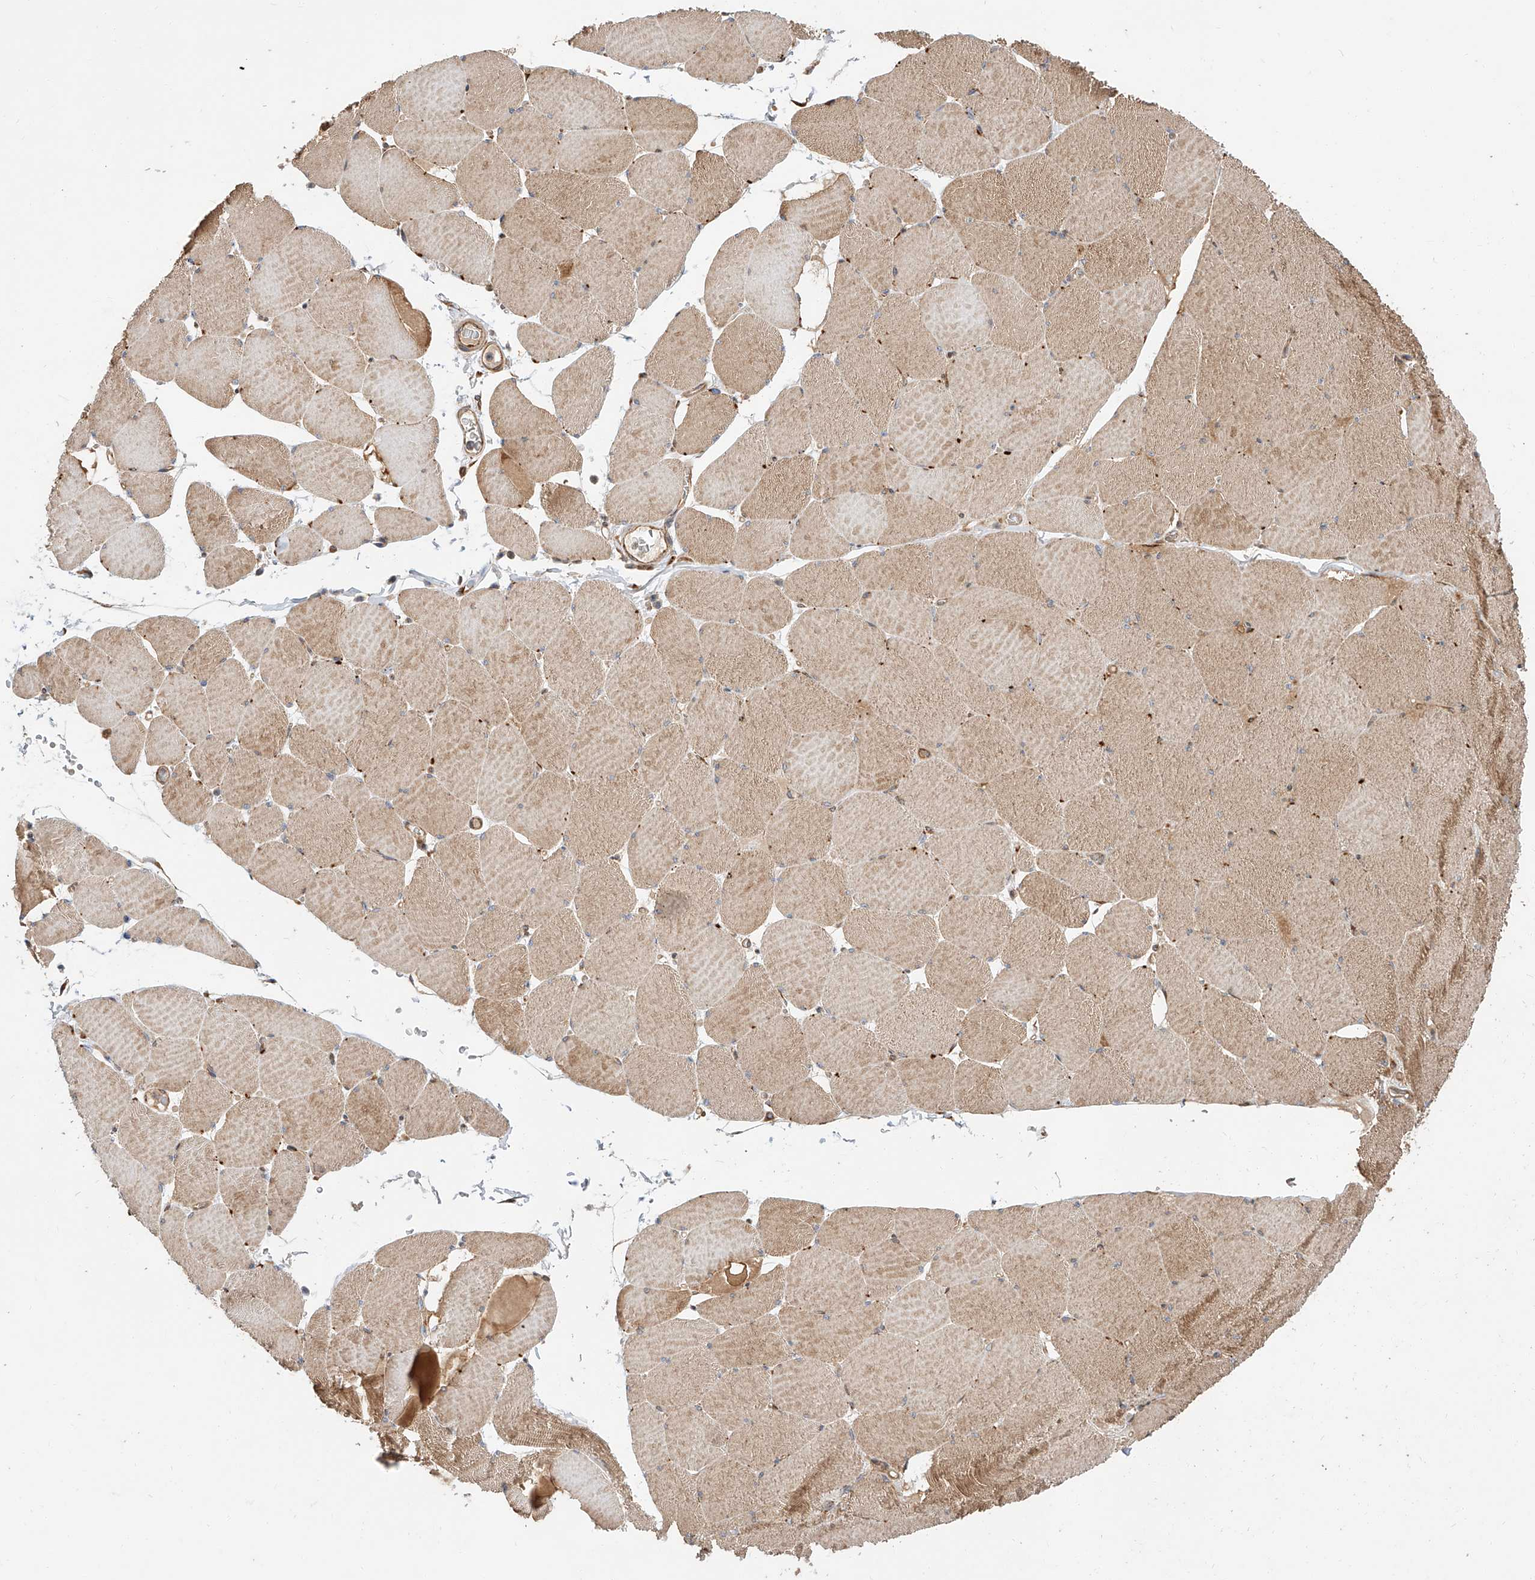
{"staining": {"intensity": "moderate", "quantity": ">75%", "location": "cytoplasmic/membranous"}, "tissue": "skeletal muscle", "cell_type": "Myocytes", "image_type": "normal", "snomed": [{"axis": "morphology", "description": "Normal tissue, NOS"}, {"axis": "topography", "description": "Skeletal muscle"}, {"axis": "topography", "description": "Head-Neck"}], "caption": "About >75% of myocytes in benign human skeletal muscle display moderate cytoplasmic/membranous protein positivity as visualized by brown immunohistochemical staining.", "gene": "DIRAS3", "patient": {"sex": "male", "age": 66}}